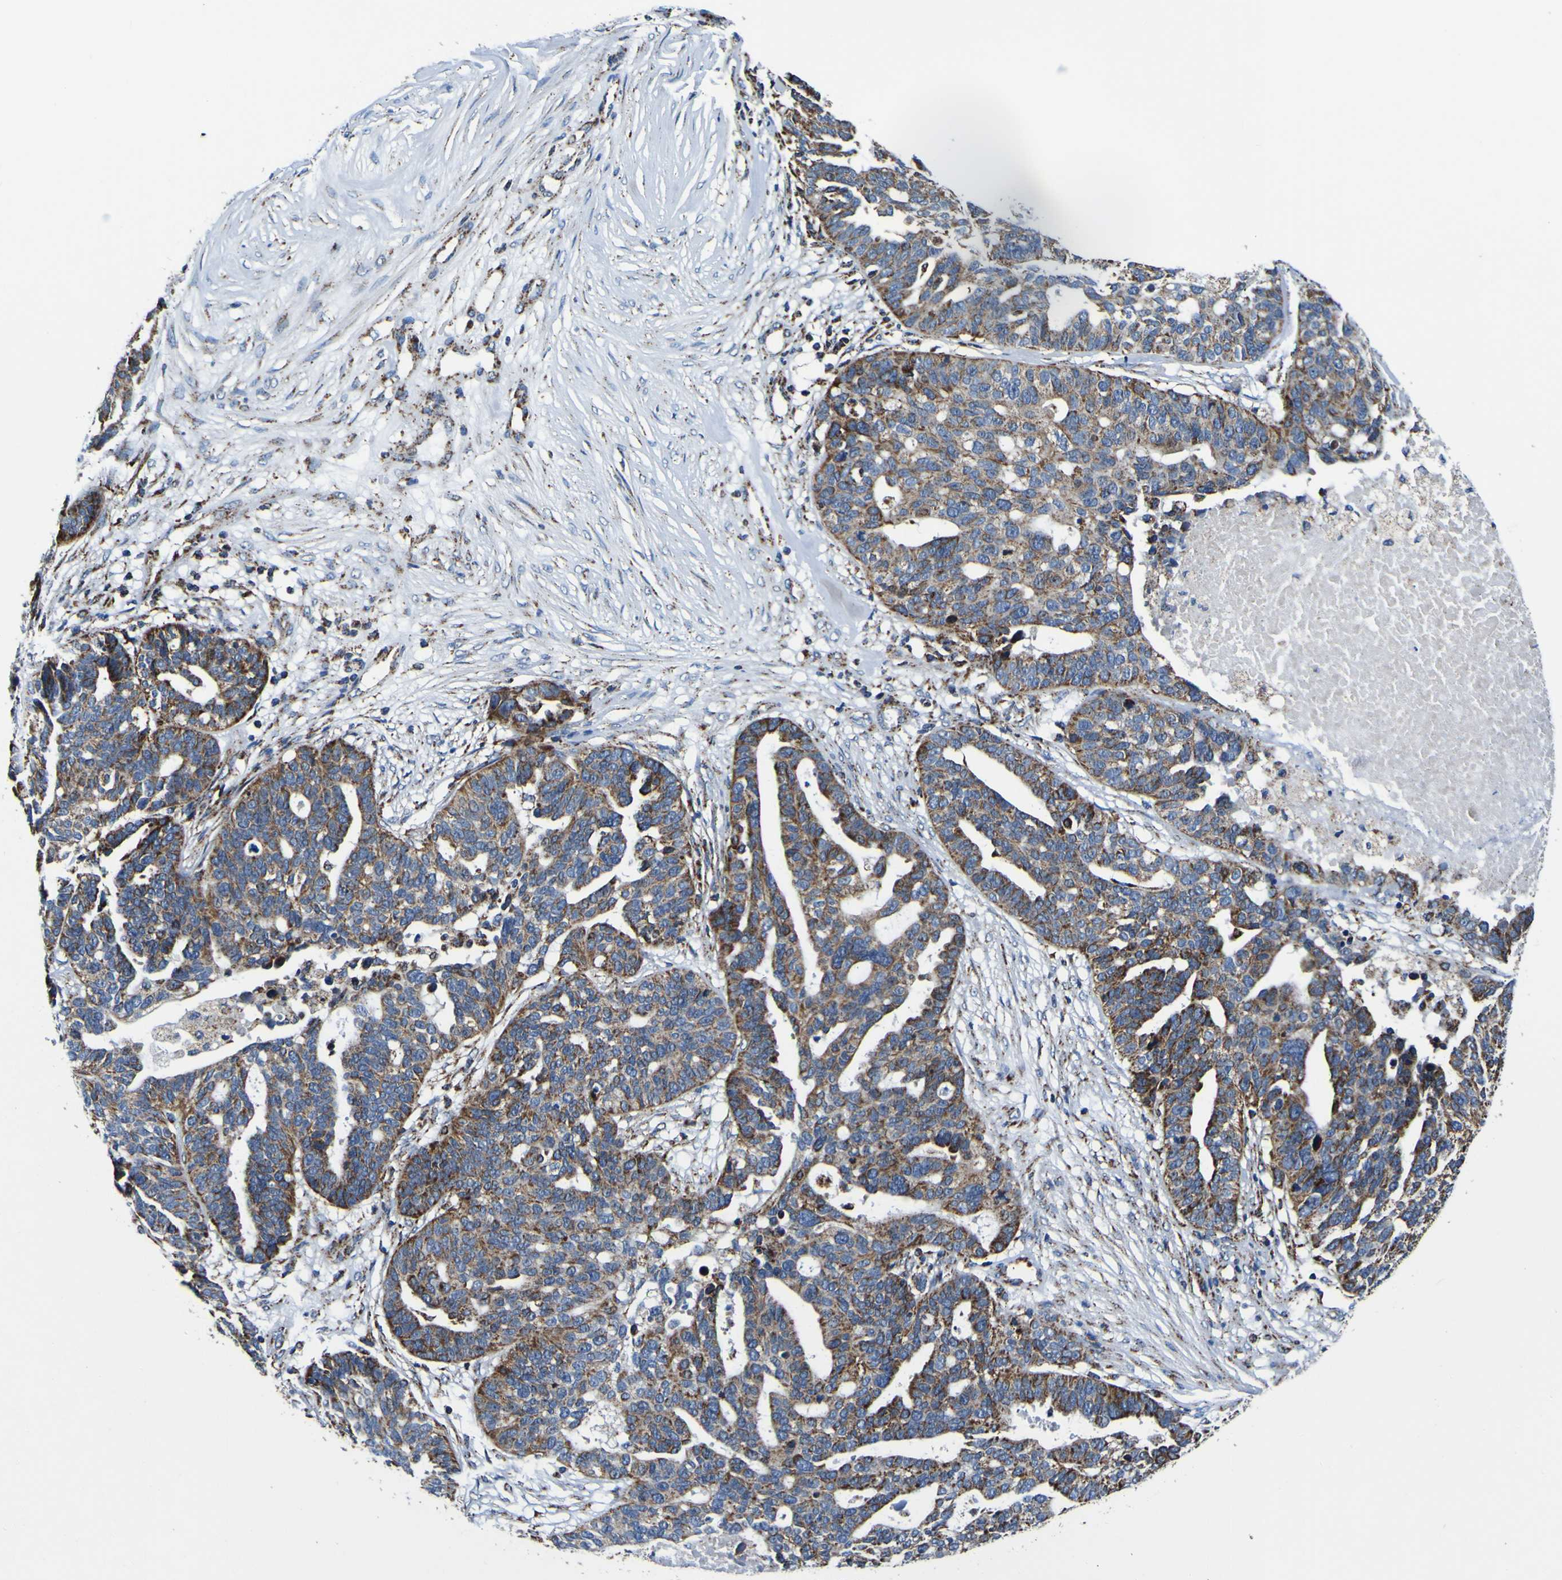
{"staining": {"intensity": "moderate", "quantity": ">75%", "location": "cytoplasmic/membranous"}, "tissue": "ovarian cancer", "cell_type": "Tumor cells", "image_type": "cancer", "snomed": [{"axis": "morphology", "description": "Cystadenocarcinoma, serous, NOS"}, {"axis": "topography", "description": "Ovary"}], "caption": "Immunohistochemical staining of serous cystadenocarcinoma (ovarian) shows moderate cytoplasmic/membranous protein expression in about >75% of tumor cells.", "gene": "PTRH2", "patient": {"sex": "female", "age": 59}}